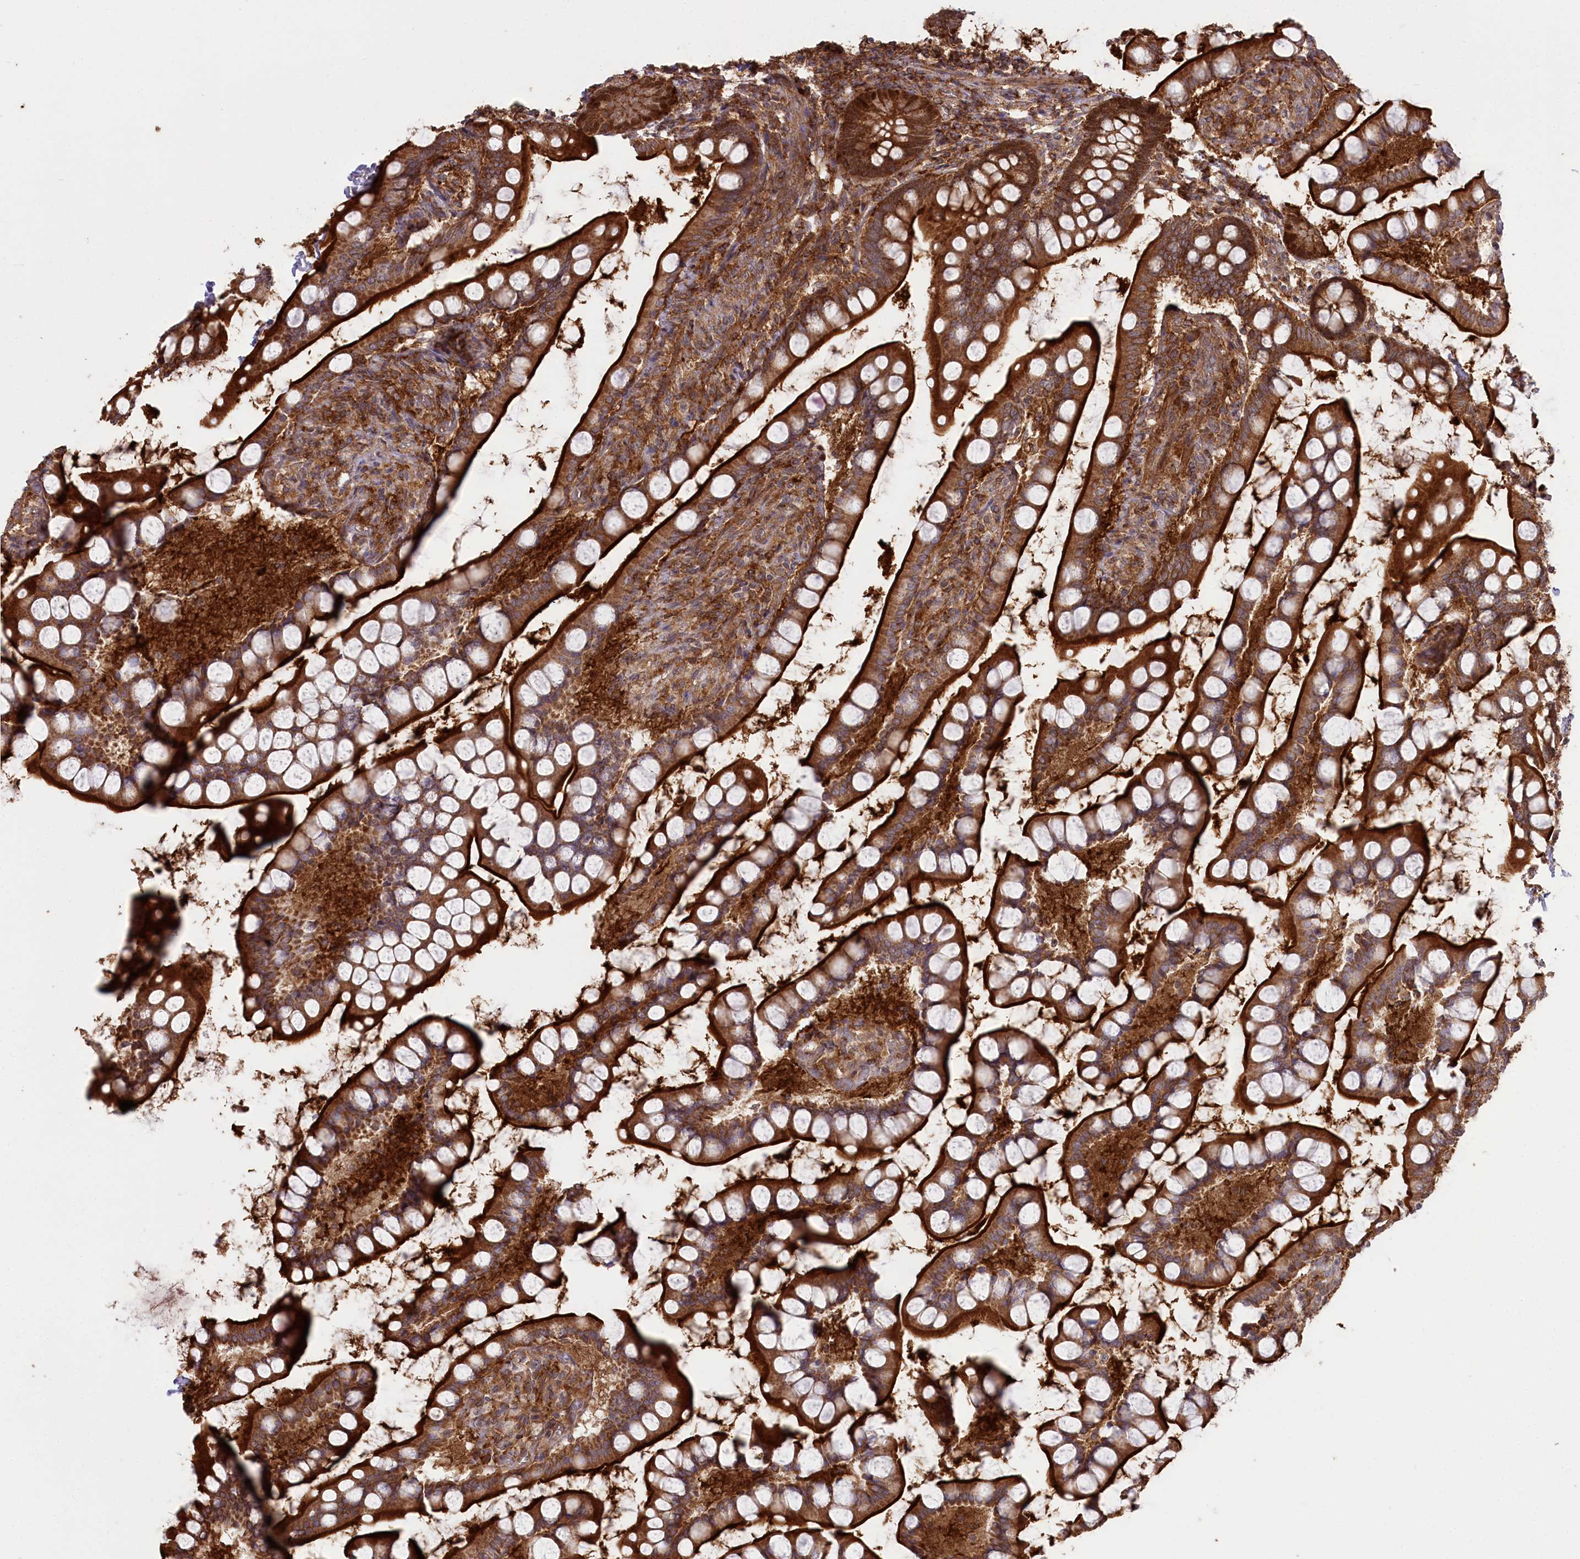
{"staining": {"intensity": "strong", "quantity": ">75%", "location": "cytoplasmic/membranous,nuclear"}, "tissue": "small intestine", "cell_type": "Glandular cells", "image_type": "normal", "snomed": [{"axis": "morphology", "description": "Normal tissue, NOS"}, {"axis": "topography", "description": "Small intestine"}], "caption": "Glandular cells exhibit strong cytoplasmic/membranous,nuclear staining in approximately >75% of cells in normal small intestine.", "gene": "CCDC91", "patient": {"sex": "male", "age": 52}}